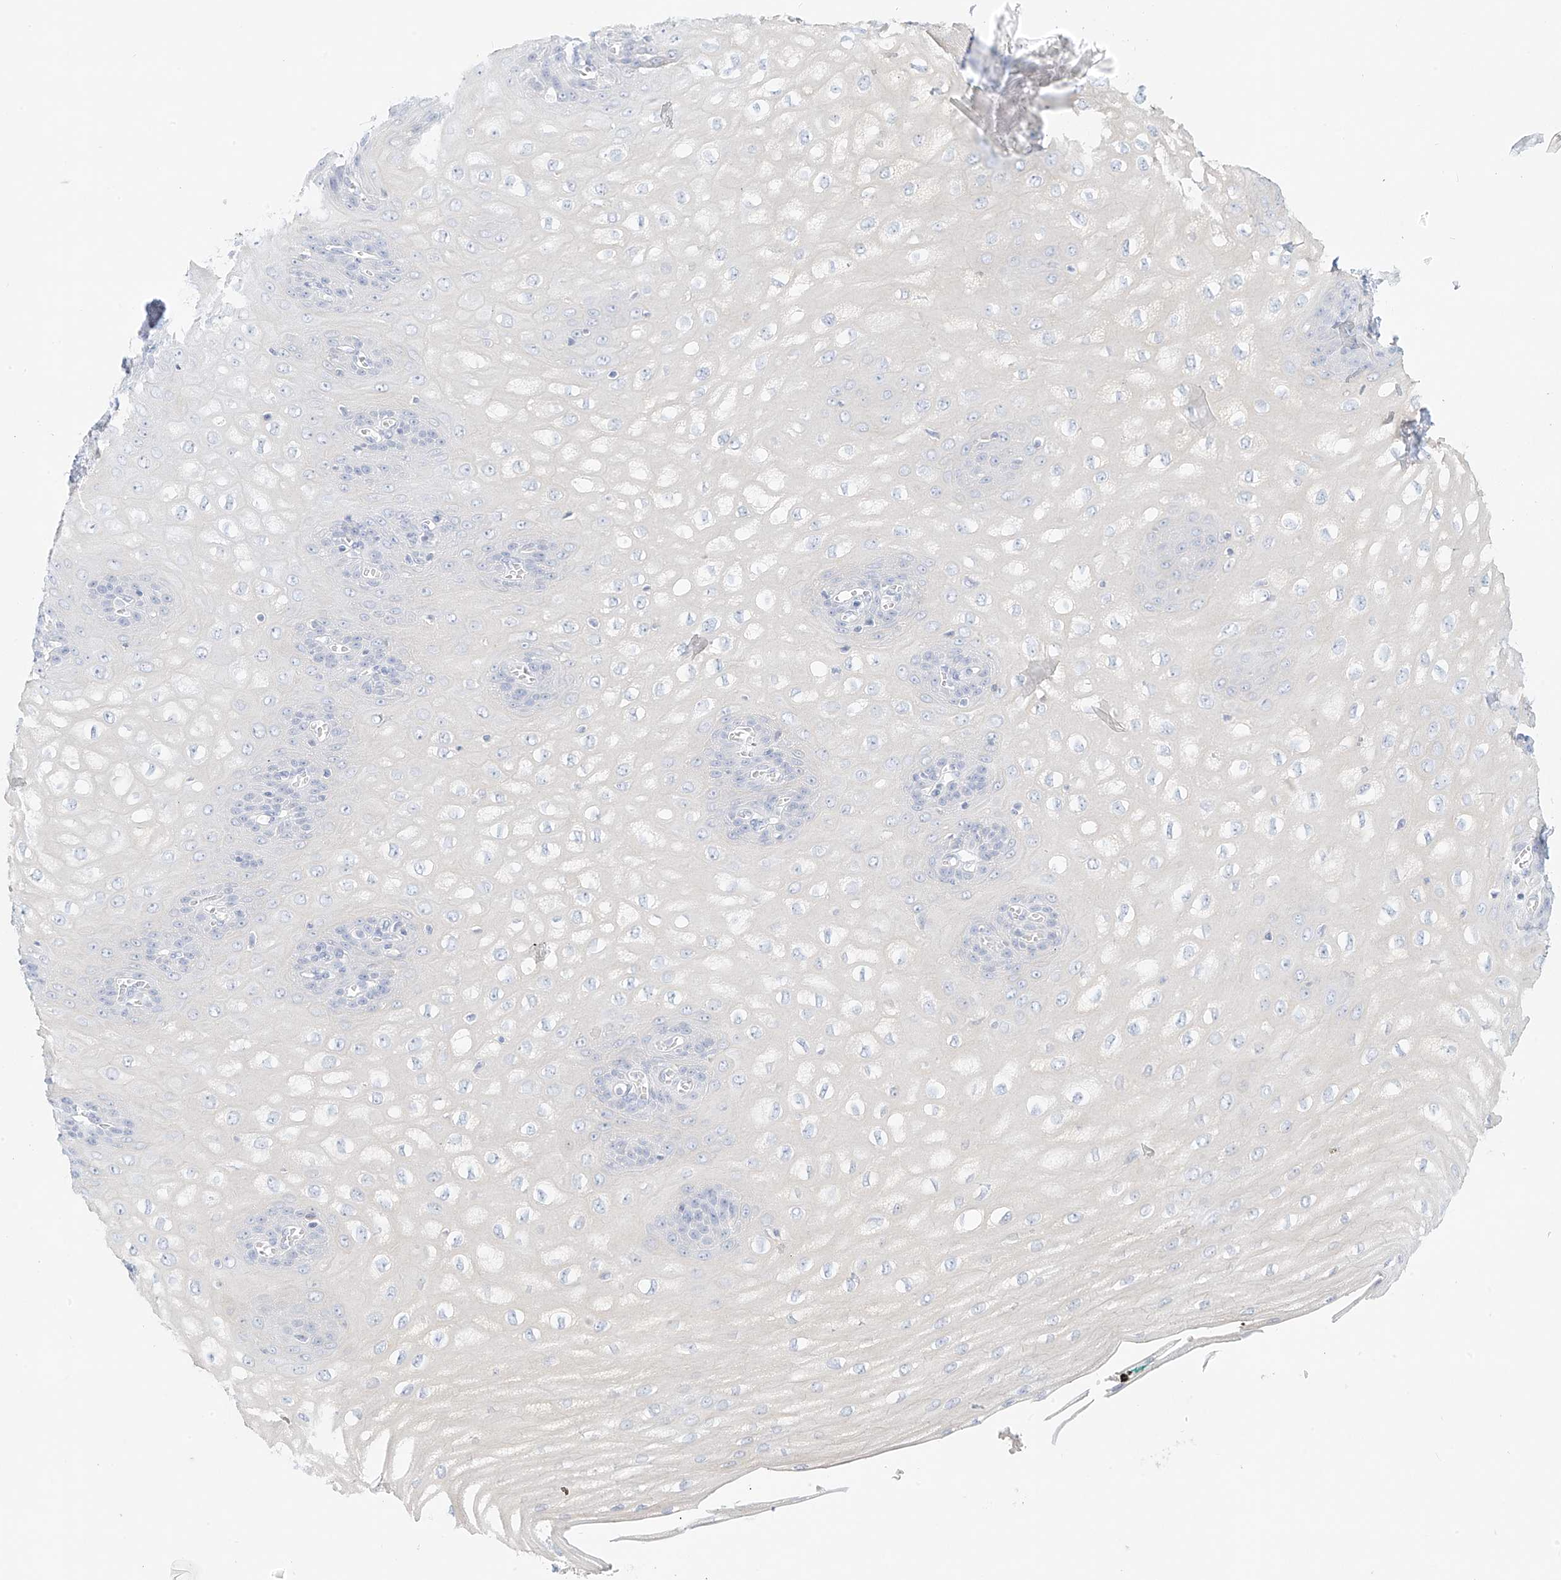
{"staining": {"intensity": "negative", "quantity": "none", "location": "none"}, "tissue": "esophagus", "cell_type": "Squamous epithelial cells", "image_type": "normal", "snomed": [{"axis": "morphology", "description": "Normal tissue, NOS"}, {"axis": "topography", "description": "Esophagus"}], "caption": "Micrograph shows no significant protein staining in squamous epithelial cells of benign esophagus. (DAB immunohistochemistry with hematoxylin counter stain).", "gene": "ST3GAL5", "patient": {"sex": "male", "age": 60}}